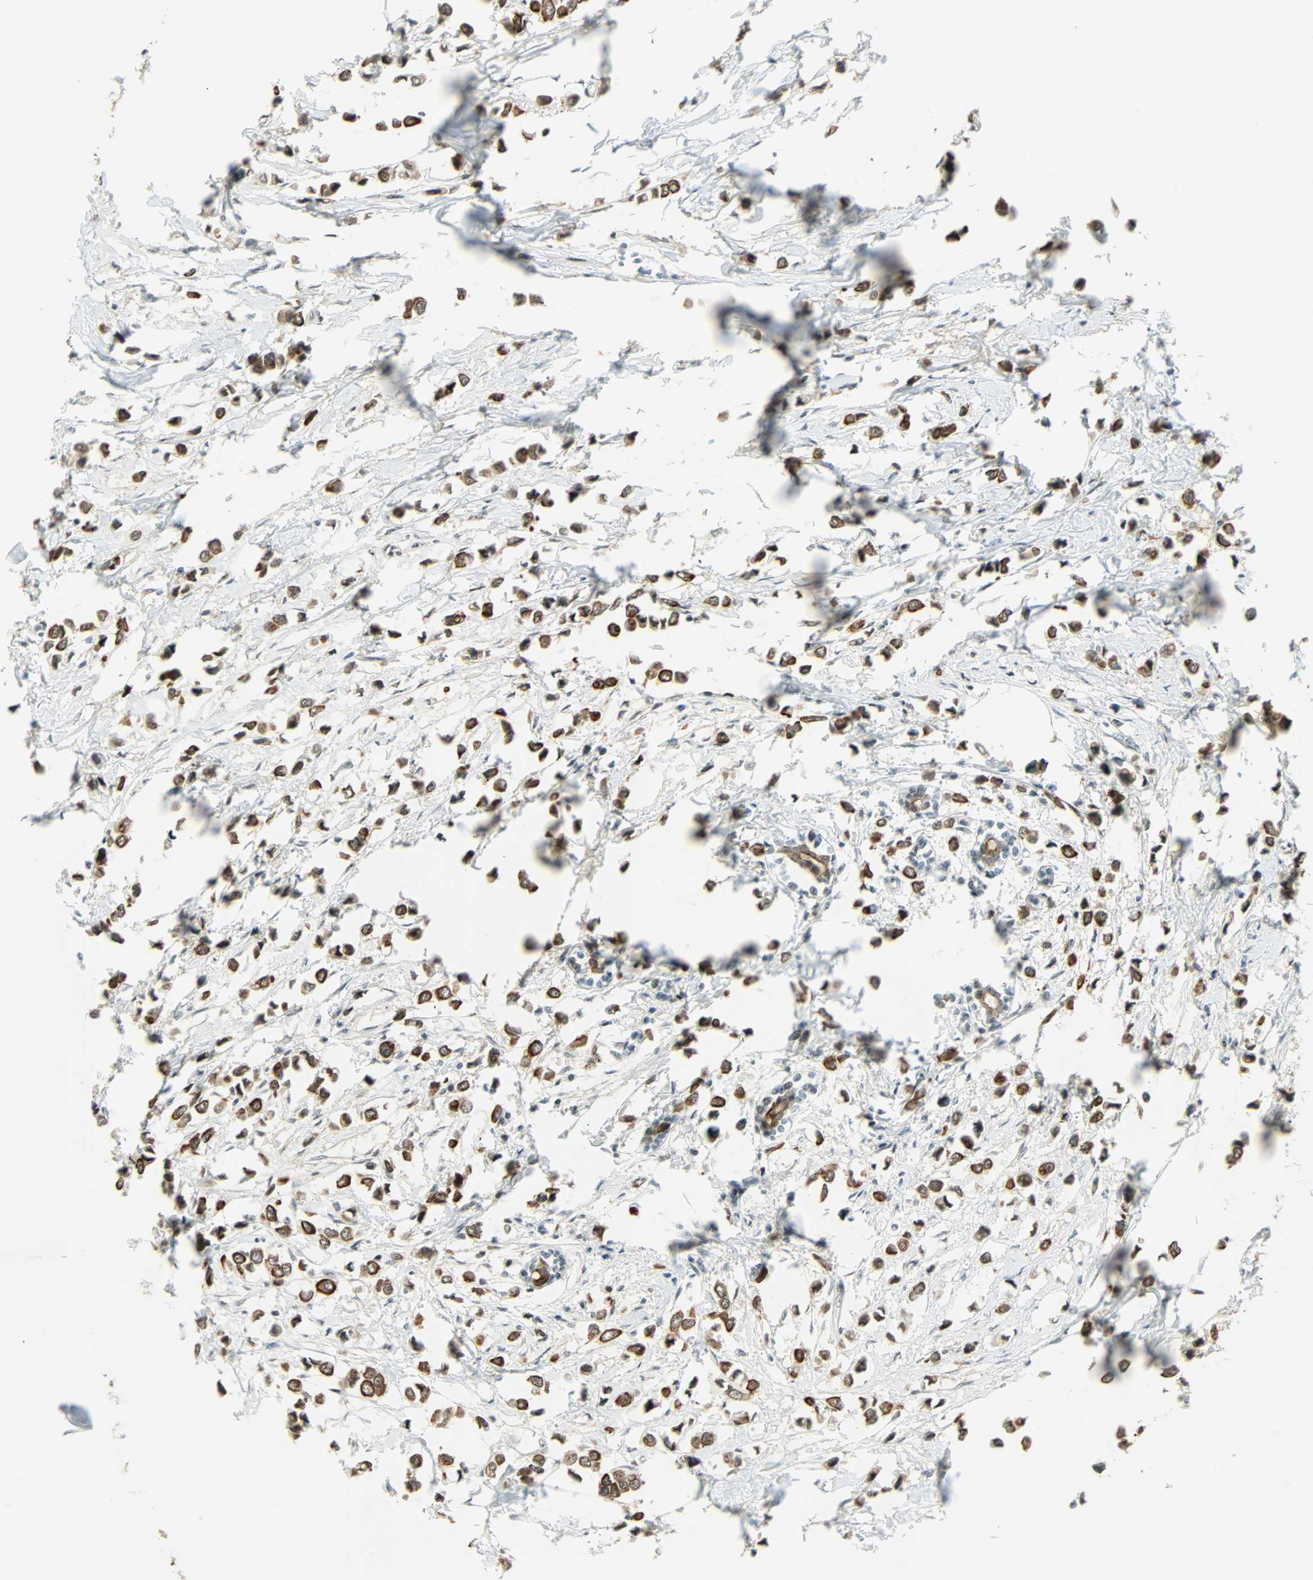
{"staining": {"intensity": "strong", "quantity": ">75%", "location": "cytoplasmic/membranous"}, "tissue": "breast cancer", "cell_type": "Tumor cells", "image_type": "cancer", "snomed": [{"axis": "morphology", "description": "Lobular carcinoma"}, {"axis": "topography", "description": "Breast"}], "caption": "The histopathology image displays staining of breast cancer, revealing strong cytoplasmic/membranous protein positivity (brown color) within tumor cells.", "gene": "NELFE", "patient": {"sex": "female", "age": 51}}